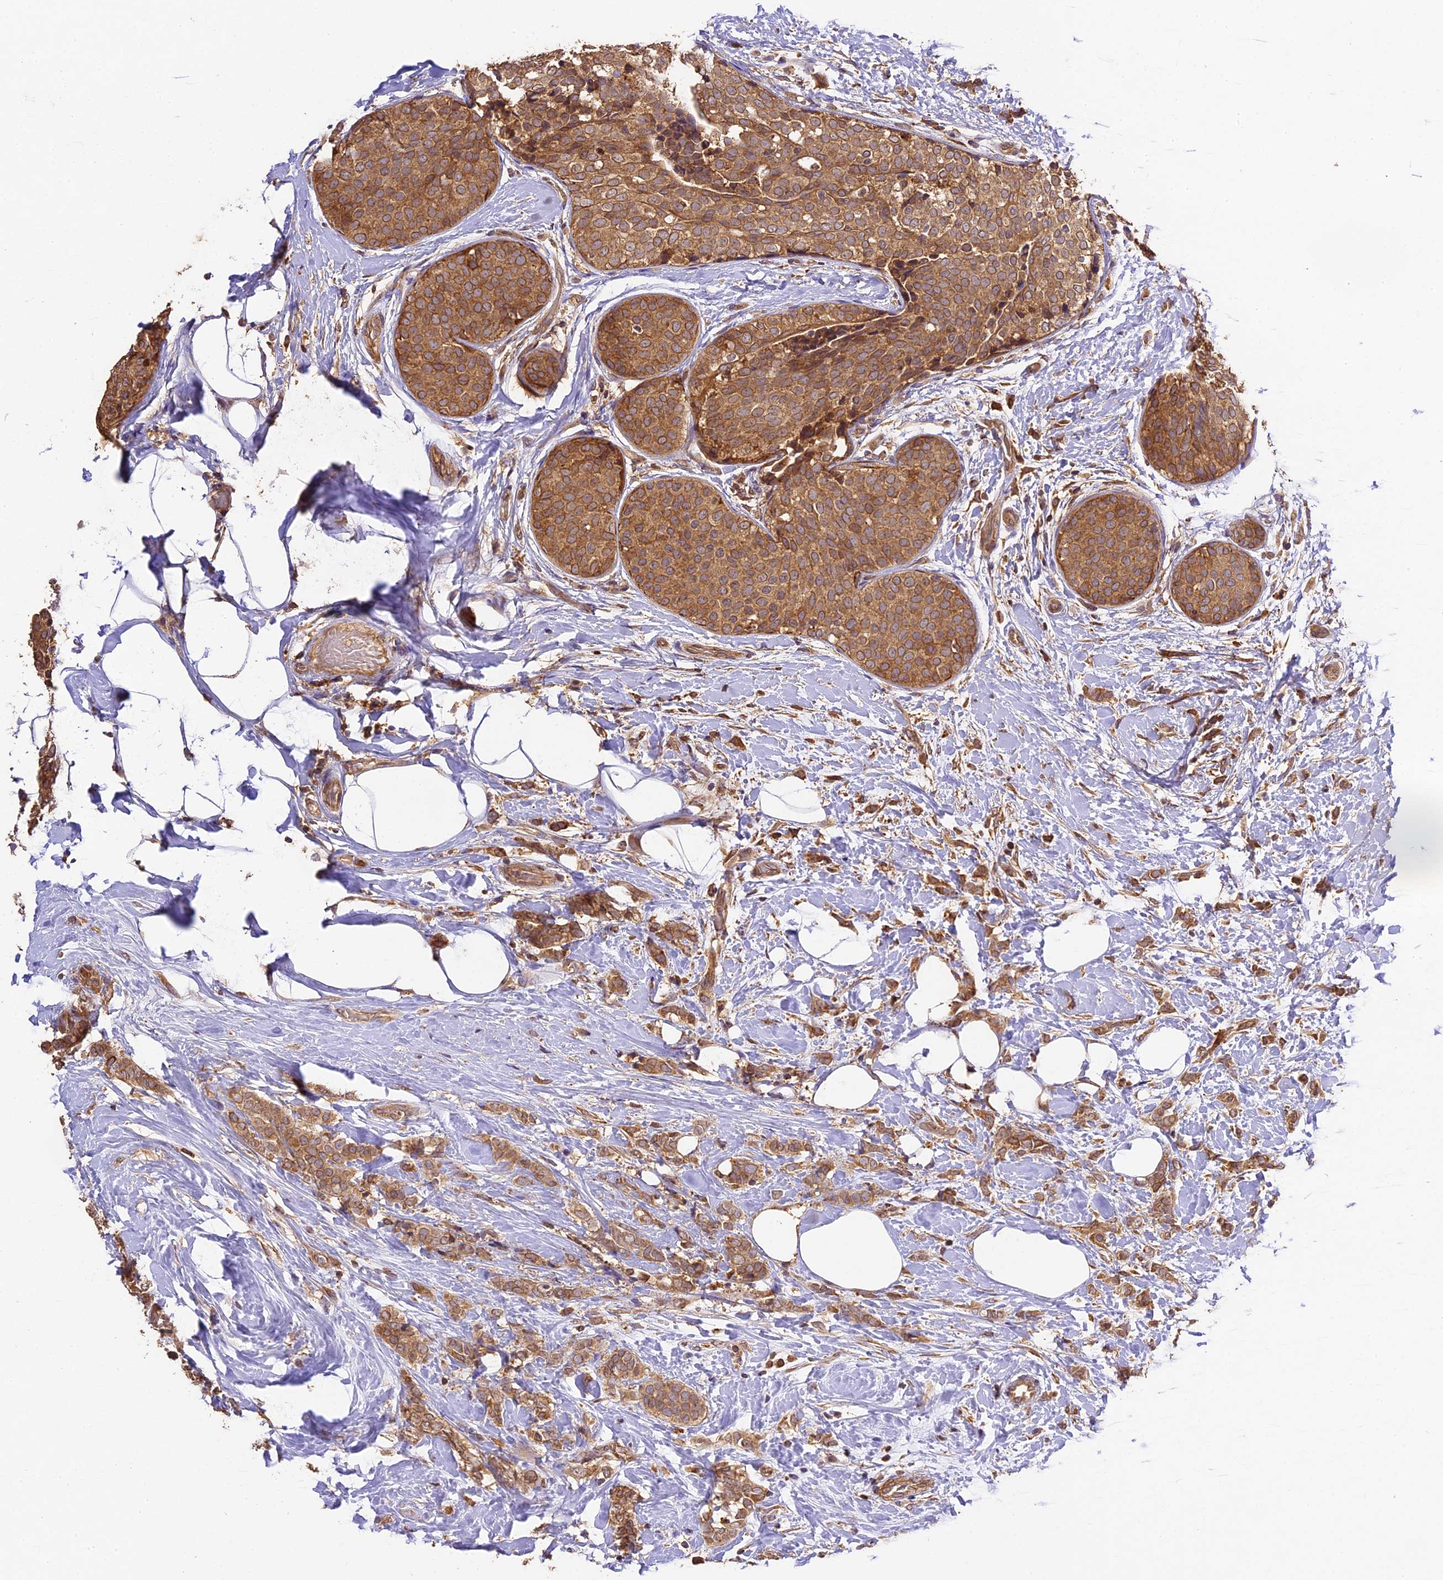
{"staining": {"intensity": "moderate", "quantity": ">75%", "location": "cytoplasmic/membranous"}, "tissue": "breast cancer", "cell_type": "Tumor cells", "image_type": "cancer", "snomed": [{"axis": "morphology", "description": "Lobular carcinoma, in situ"}, {"axis": "morphology", "description": "Lobular carcinoma"}, {"axis": "topography", "description": "Breast"}], "caption": "A brown stain highlights moderate cytoplasmic/membranous expression of a protein in breast cancer tumor cells.", "gene": "BRAP", "patient": {"sex": "female", "age": 41}}